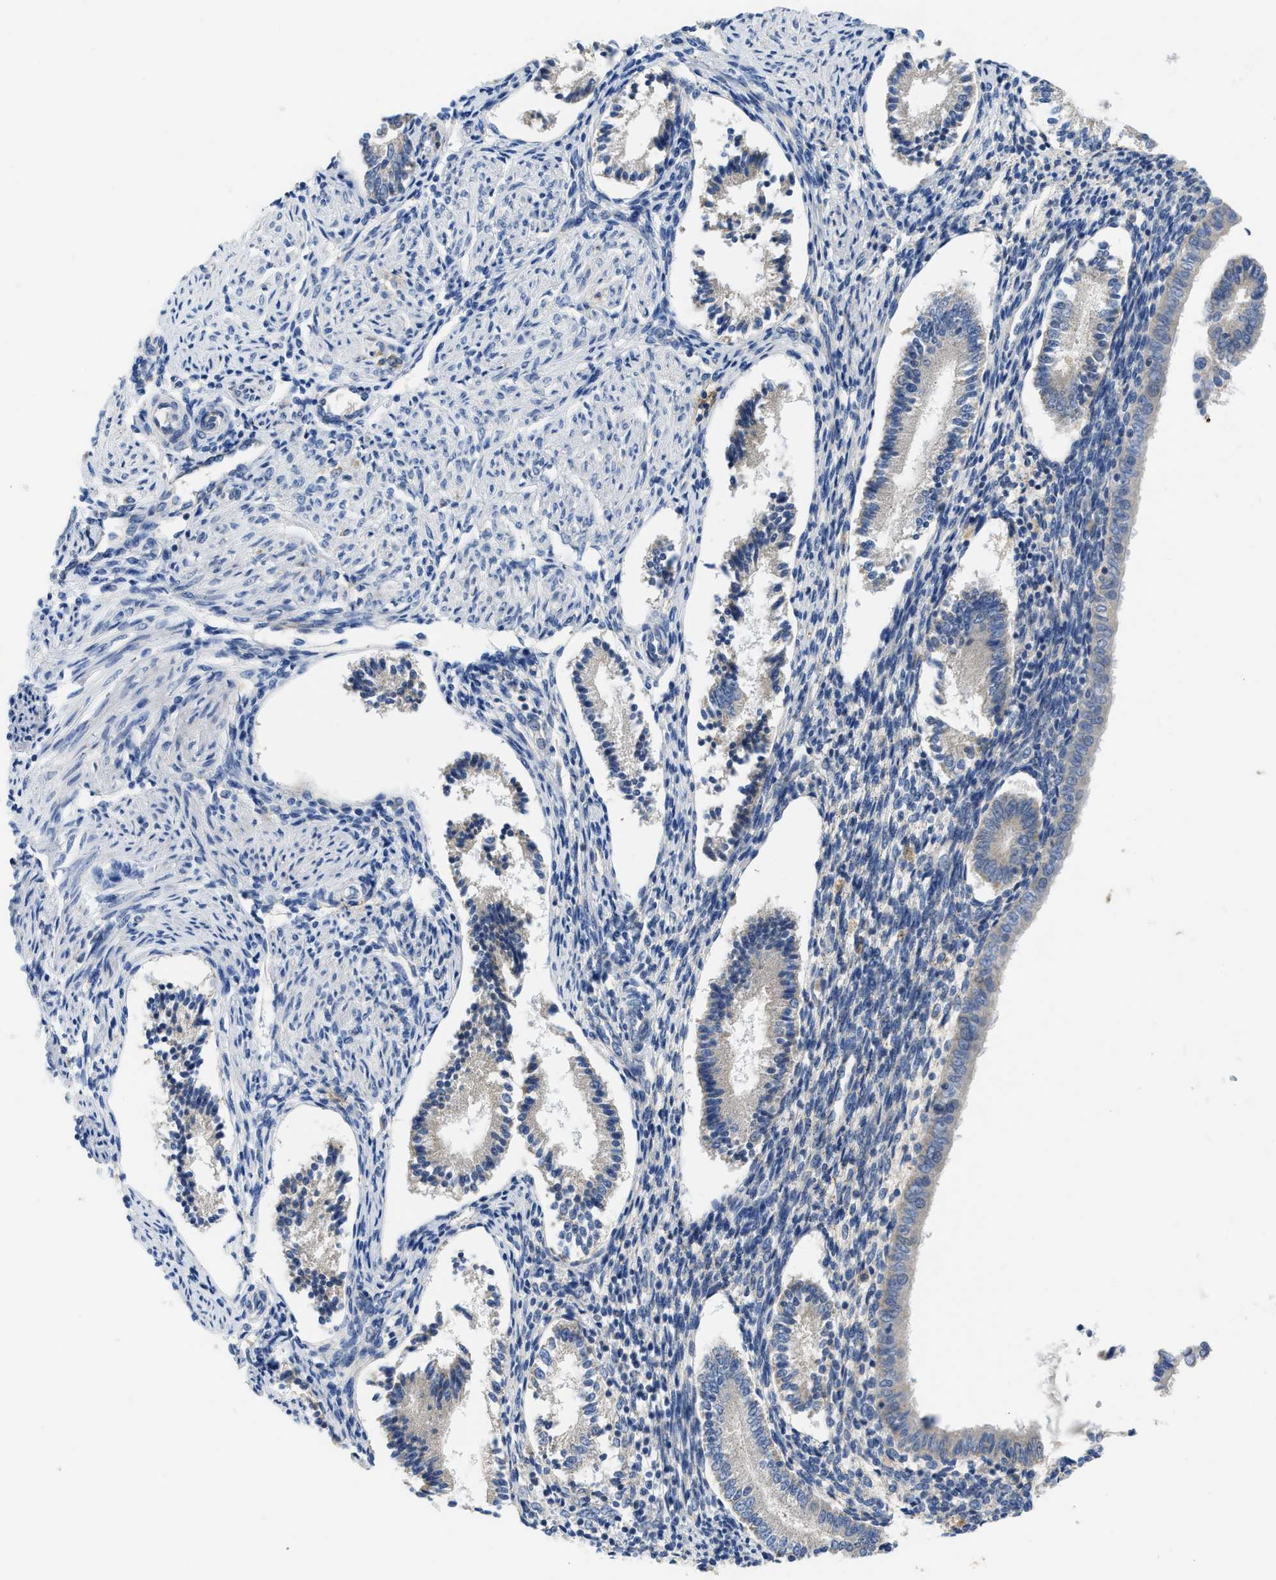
{"staining": {"intensity": "negative", "quantity": "none", "location": "none"}, "tissue": "endometrium", "cell_type": "Cells in endometrial stroma", "image_type": "normal", "snomed": [{"axis": "morphology", "description": "Normal tissue, NOS"}, {"axis": "topography", "description": "Endometrium"}], "caption": "An immunohistochemistry image of normal endometrium is shown. There is no staining in cells in endometrial stroma of endometrium.", "gene": "GATD3", "patient": {"sex": "female", "age": 42}}